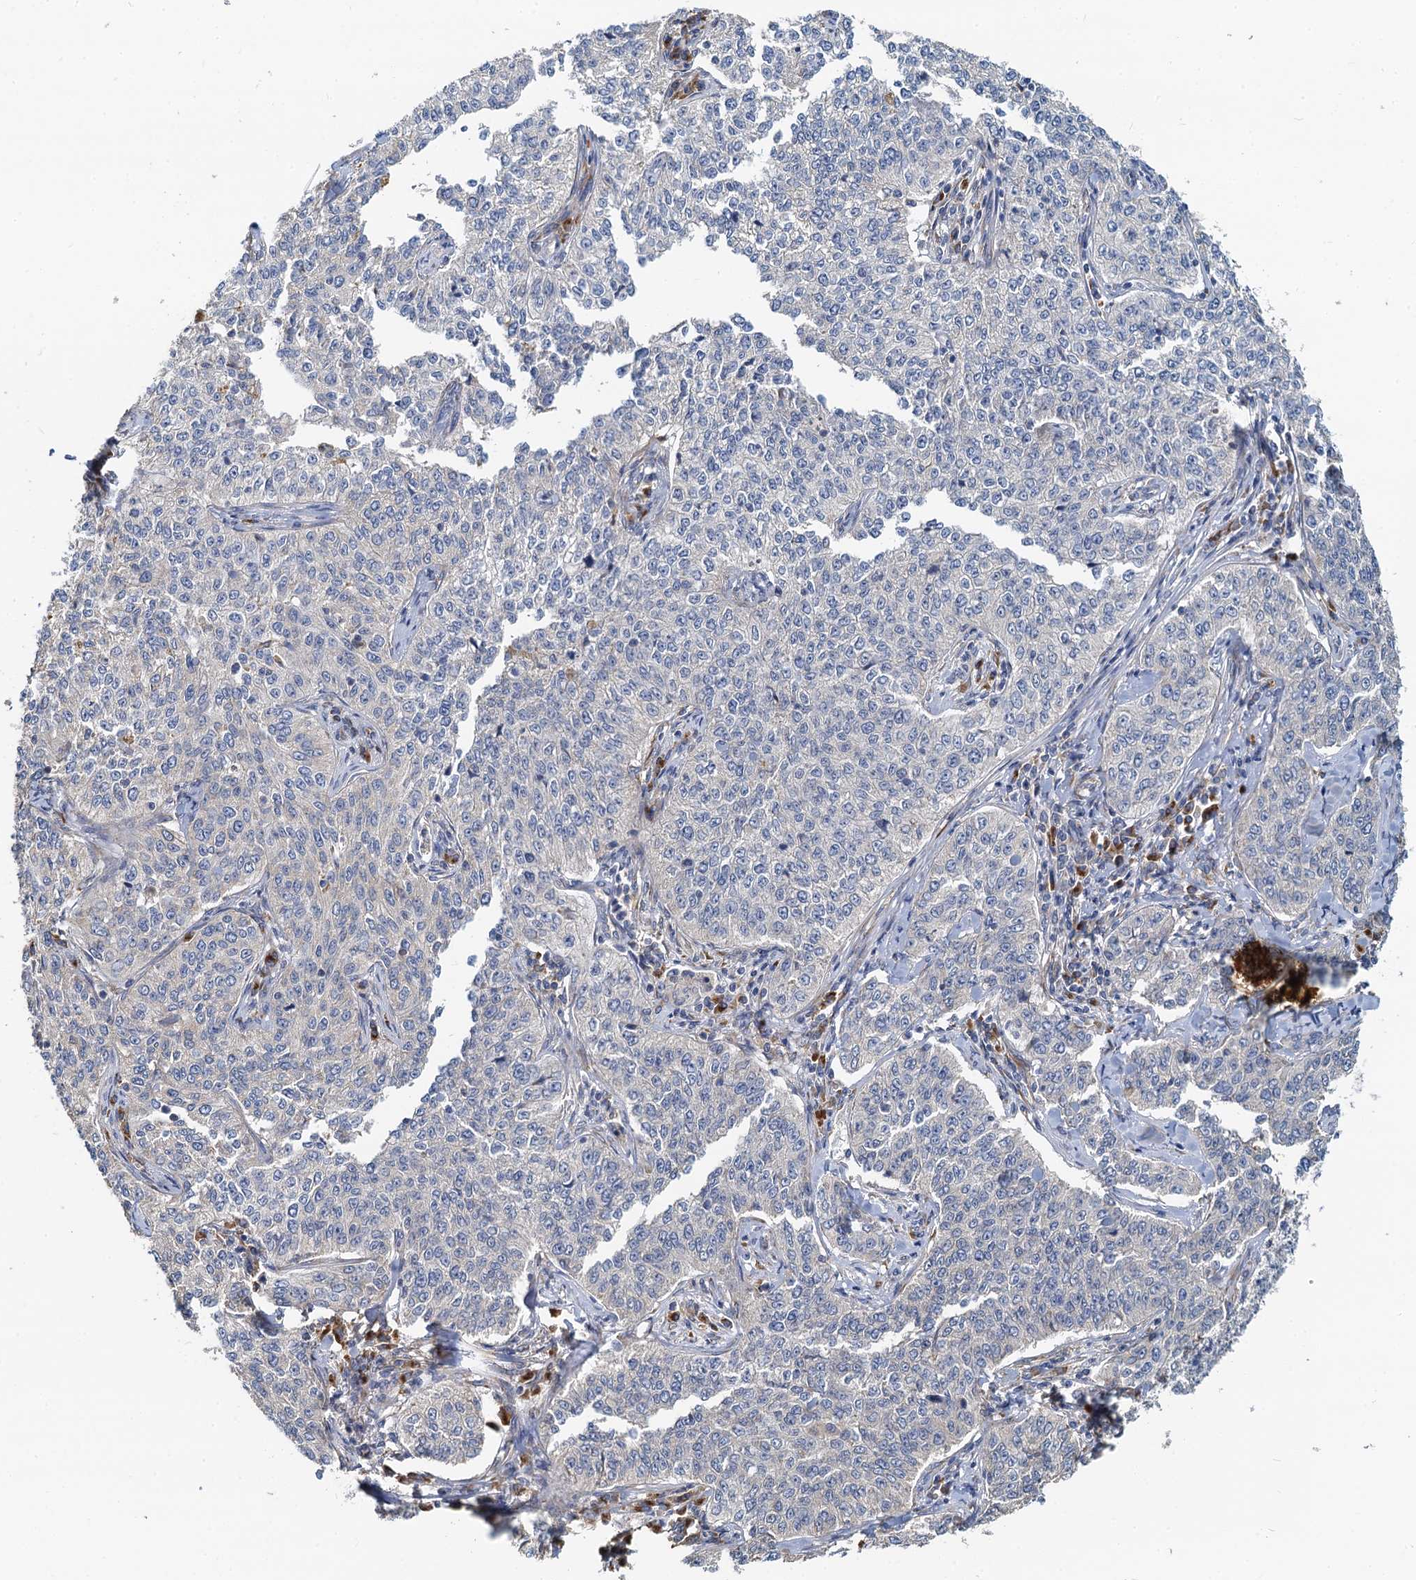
{"staining": {"intensity": "negative", "quantity": "none", "location": "none"}, "tissue": "cervical cancer", "cell_type": "Tumor cells", "image_type": "cancer", "snomed": [{"axis": "morphology", "description": "Squamous cell carcinoma, NOS"}, {"axis": "topography", "description": "Cervix"}], "caption": "Immunohistochemistry (IHC) photomicrograph of neoplastic tissue: human squamous cell carcinoma (cervical) stained with DAB exhibits no significant protein positivity in tumor cells. The staining was performed using DAB (3,3'-diaminobenzidine) to visualize the protein expression in brown, while the nuclei were stained in blue with hematoxylin (Magnification: 20x).", "gene": "NKAPD1", "patient": {"sex": "female", "age": 35}}